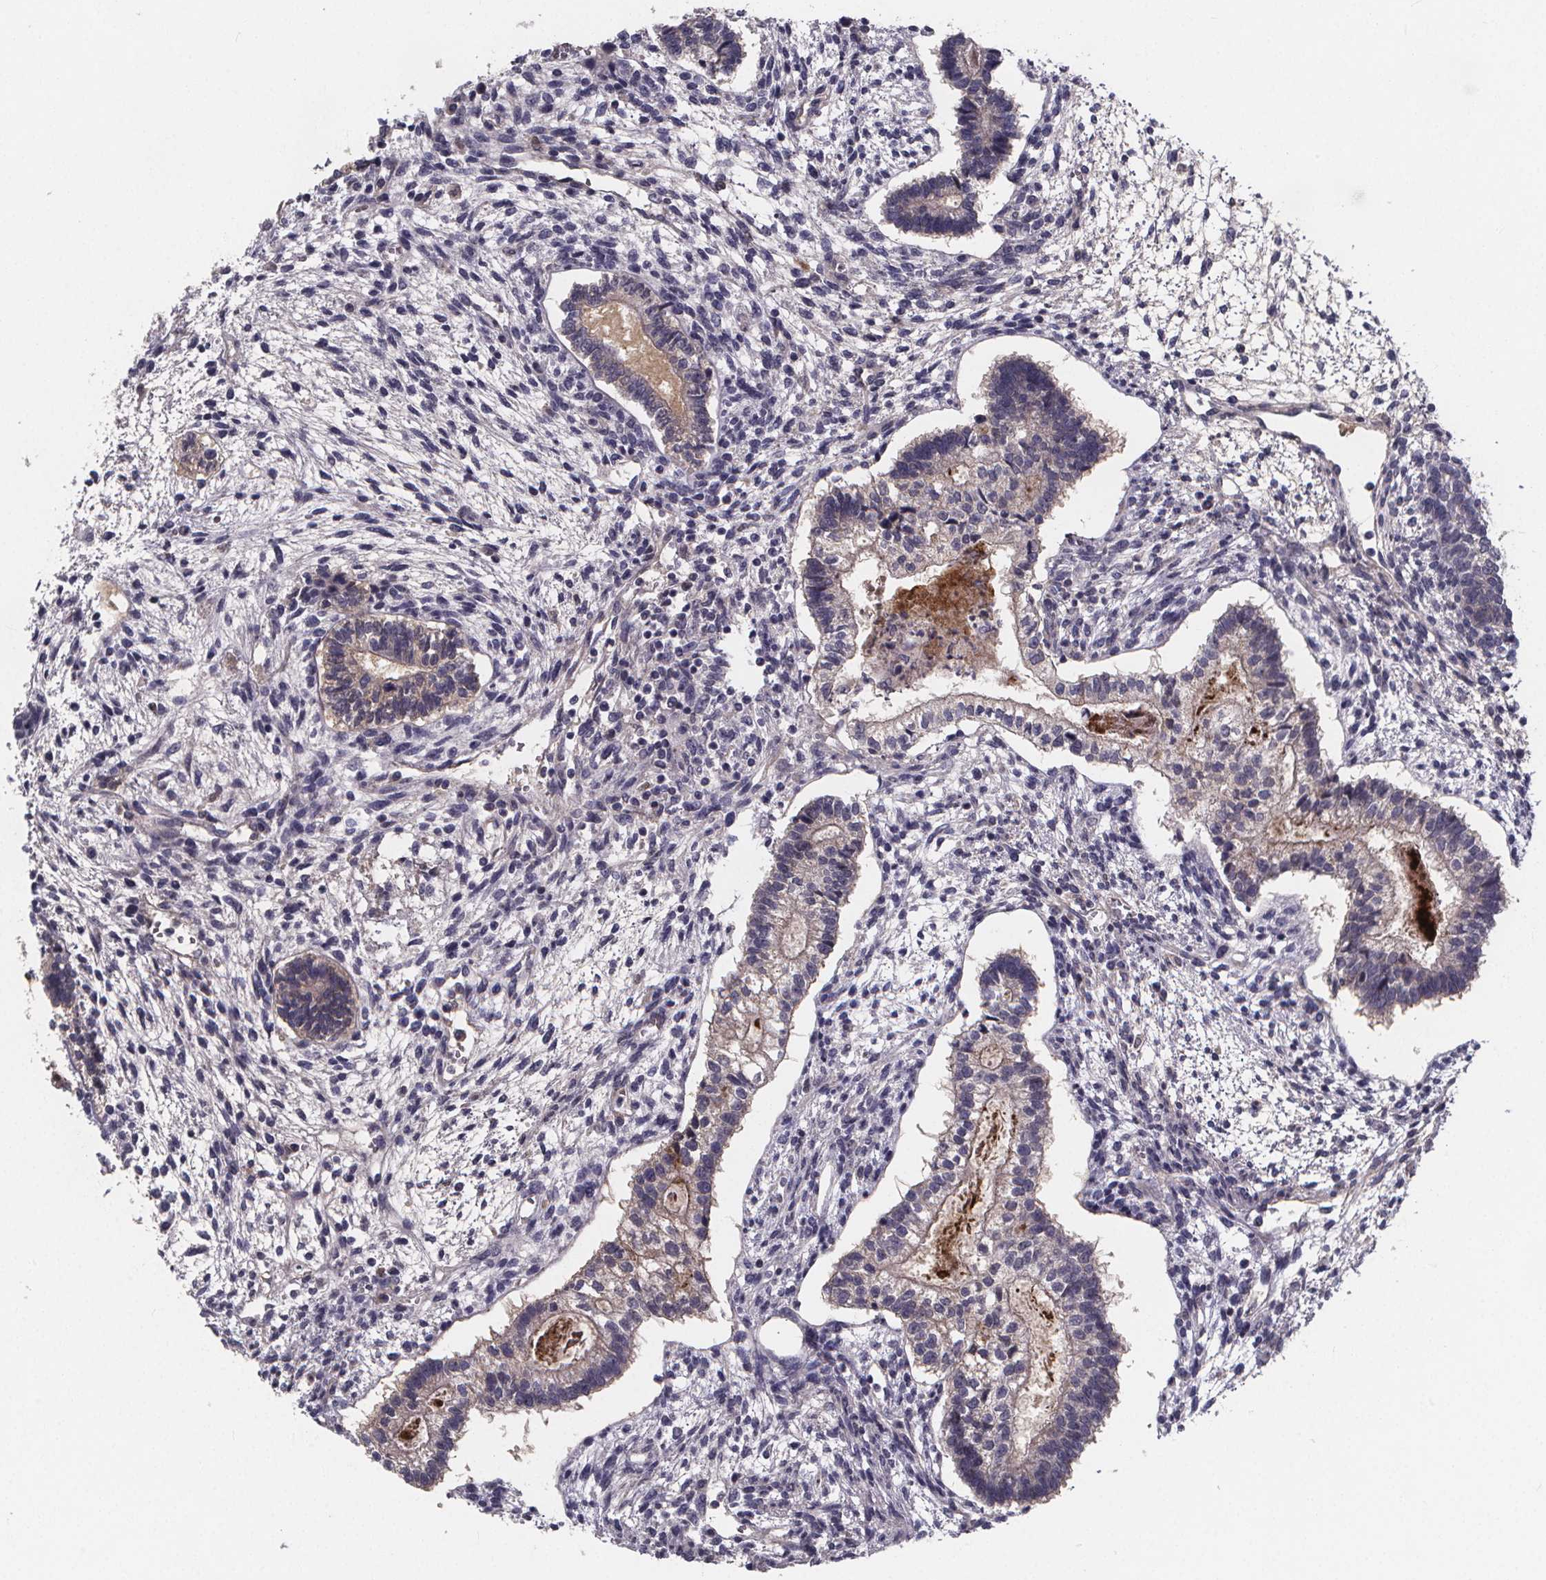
{"staining": {"intensity": "negative", "quantity": "none", "location": "none"}, "tissue": "testis cancer", "cell_type": "Tumor cells", "image_type": "cancer", "snomed": [{"axis": "morphology", "description": "Carcinoma, Embryonal, NOS"}, {"axis": "topography", "description": "Testis"}], "caption": "An immunohistochemistry histopathology image of embryonal carcinoma (testis) is shown. There is no staining in tumor cells of embryonal carcinoma (testis).", "gene": "AGT", "patient": {"sex": "male", "age": 37}}